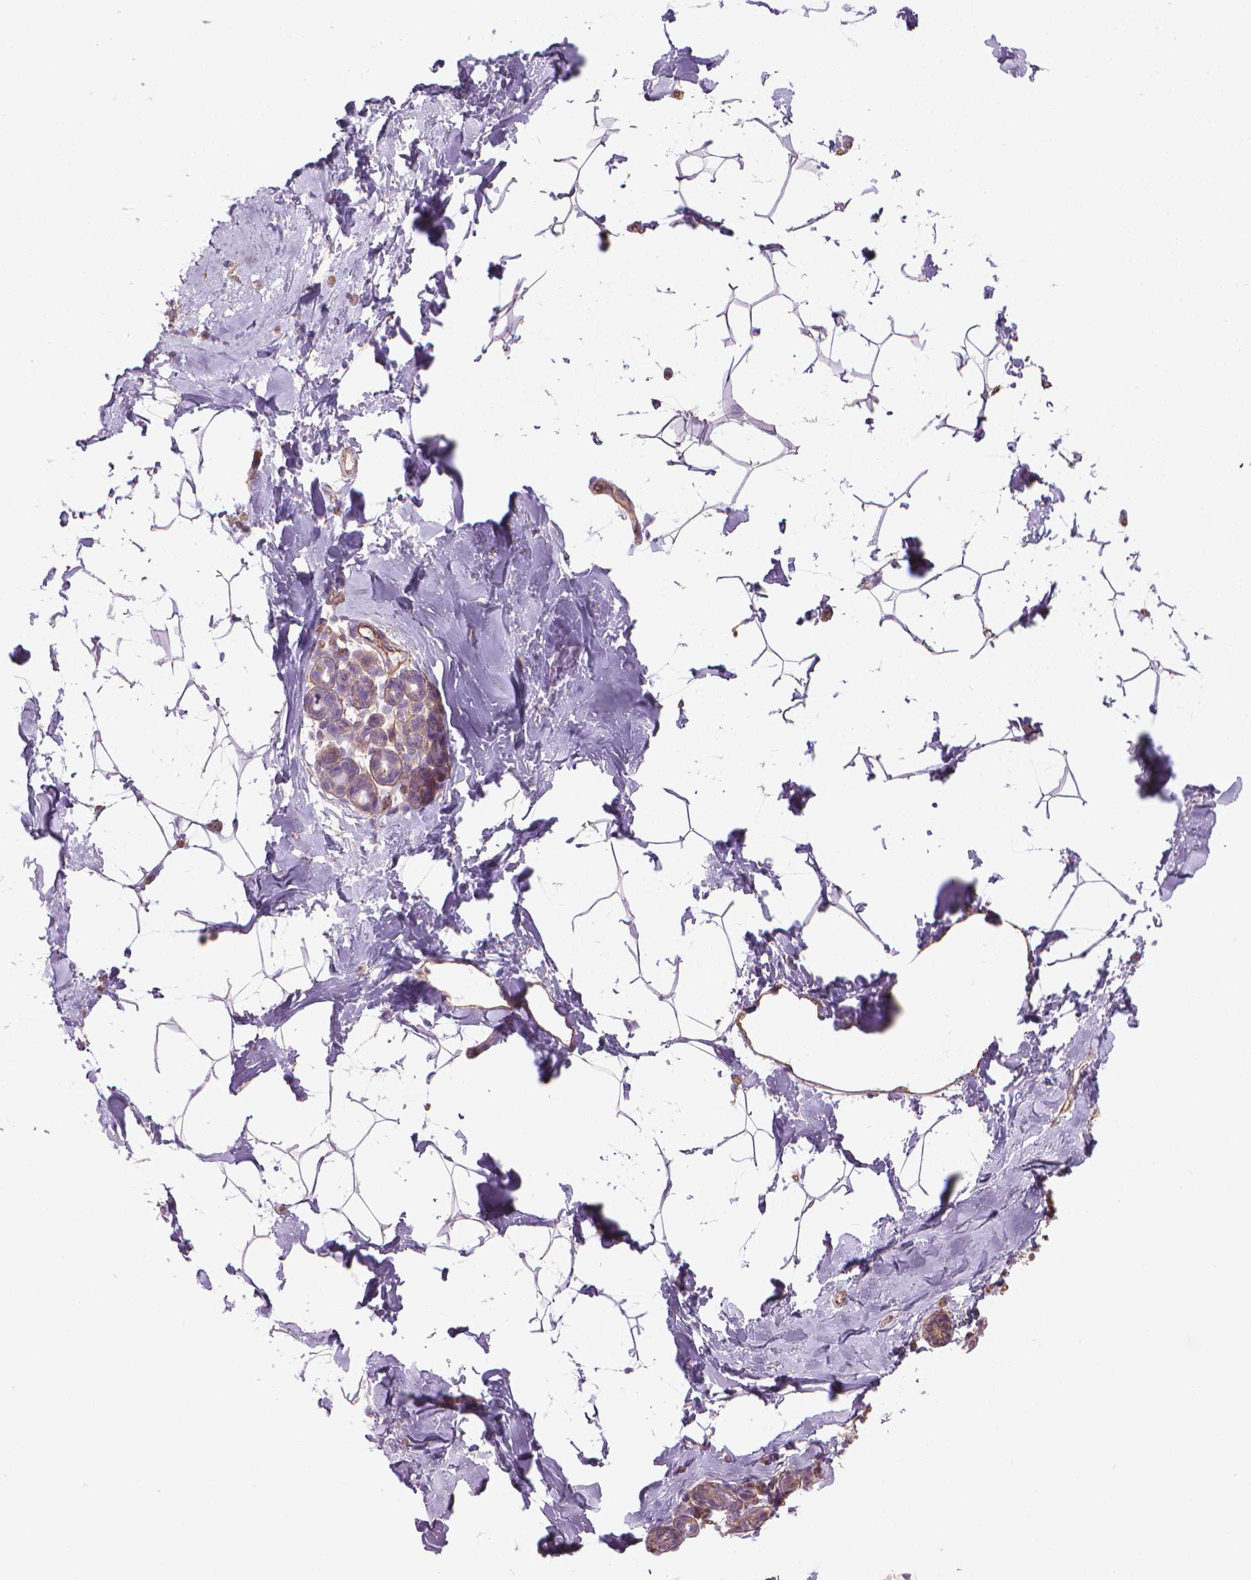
{"staining": {"intensity": "negative", "quantity": "none", "location": "none"}, "tissue": "breast", "cell_type": "Adipocytes", "image_type": "normal", "snomed": [{"axis": "morphology", "description": "Normal tissue, NOS"}, {"axis": "topography", "description": "Breast"}], "caption": "DAB (3,3'-diaminobenzidine) immunohistochemical staining of unremarkable human breast reveals no significant staining in adipocytes.", "gene": "TENT5A", "patient": {"sex": "female", "age": 32}}